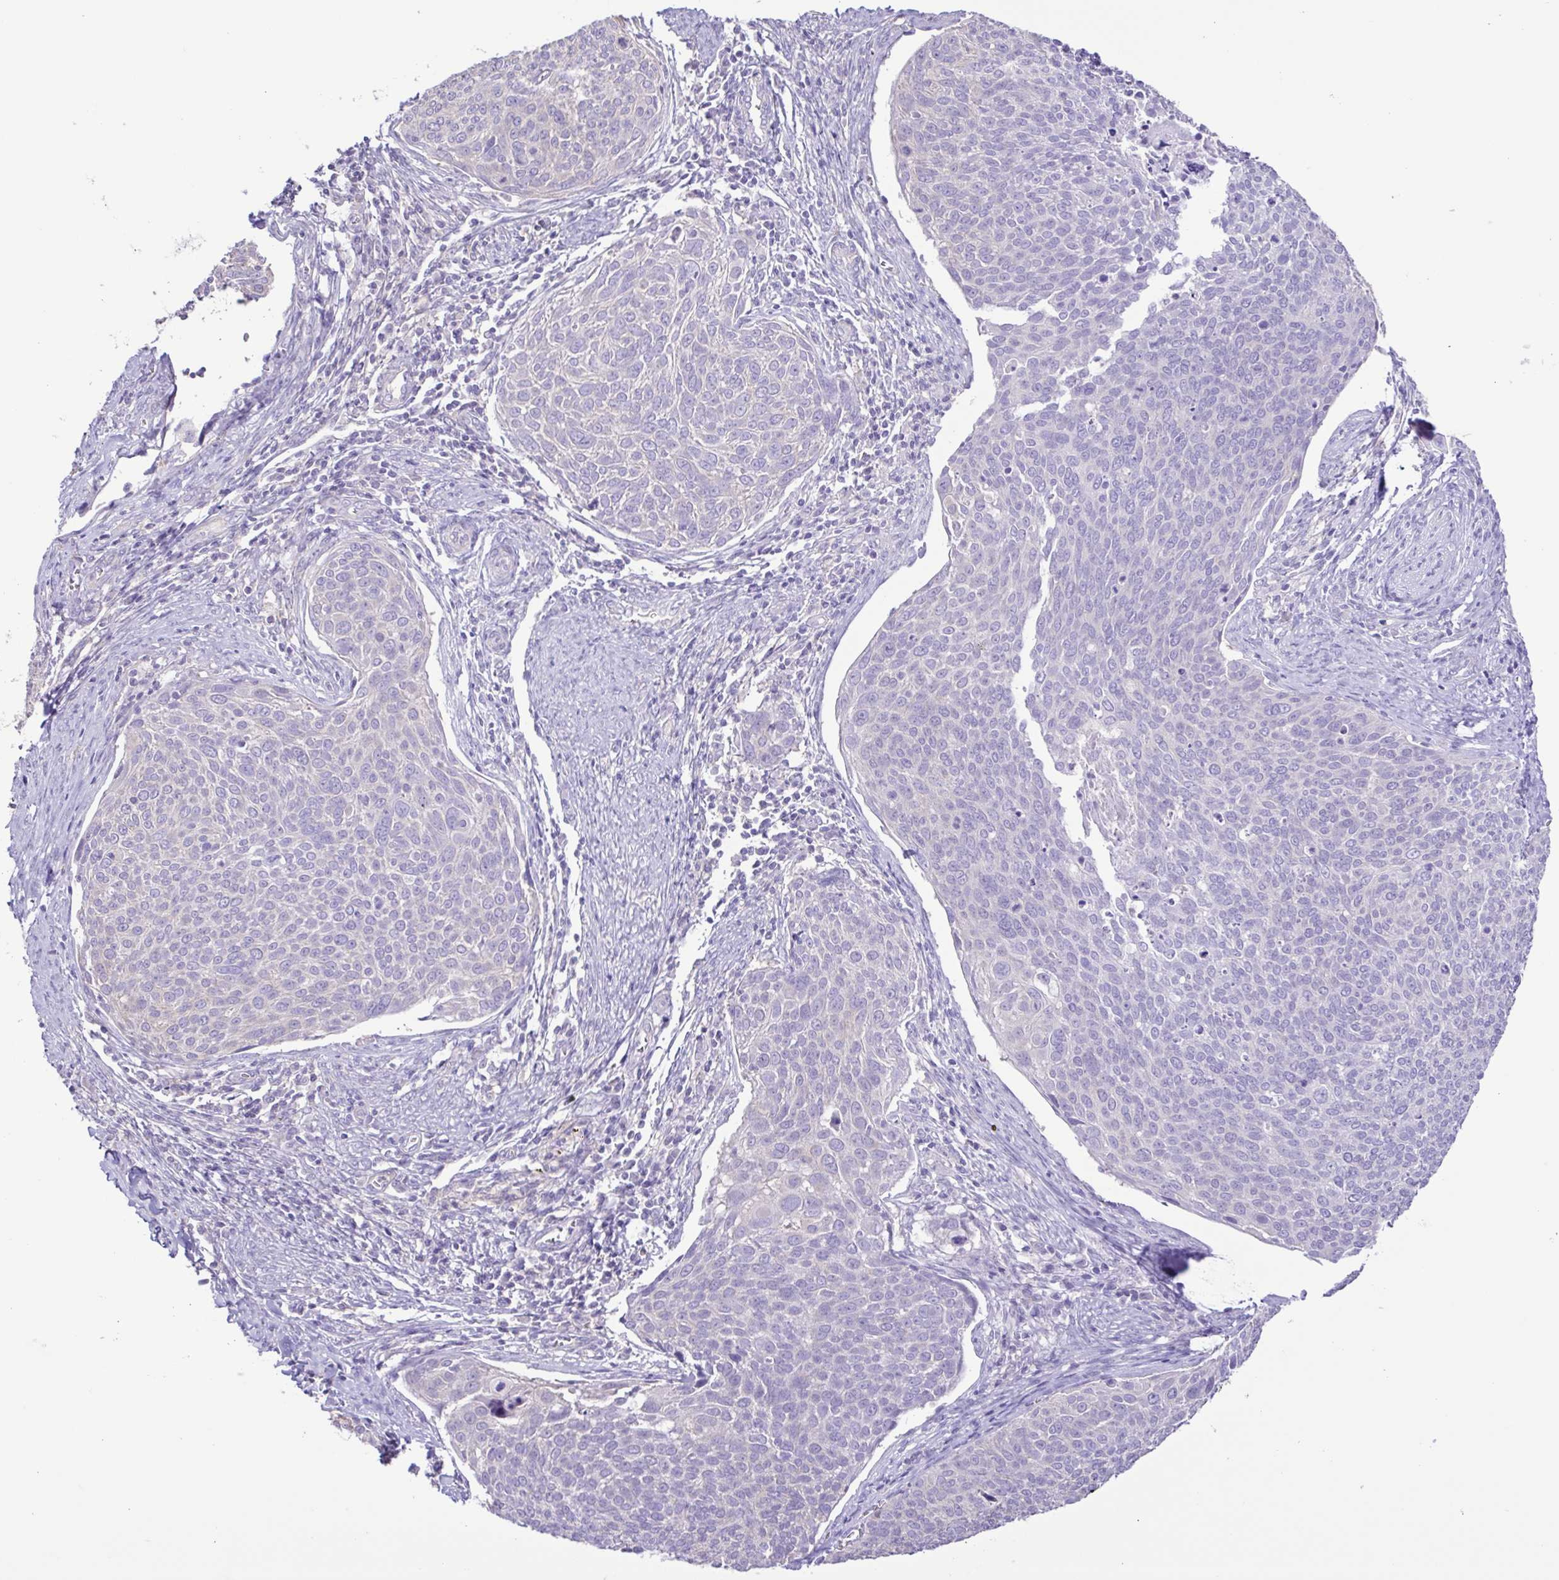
{"staining": {"intensity": "negative", "quantity": "none", "location": "none"}, "tissue": "cervical cancer", "cell_type": "Tumor cells", "image_type": "cancer", "snomed": [{"axis": "morphology", "description": "Squamous cell carcinoma, NOS"}, {"axis": "topography", "description": "Cervix"}], "caption": "Immunohistochemical staining of squamous cell carcinoma (cervical) shows no significant expression in tumor cells. Nuclei are stained in blue.", "gene": "CYP17A1", "patient": {"sex": "female", "age": 39}}